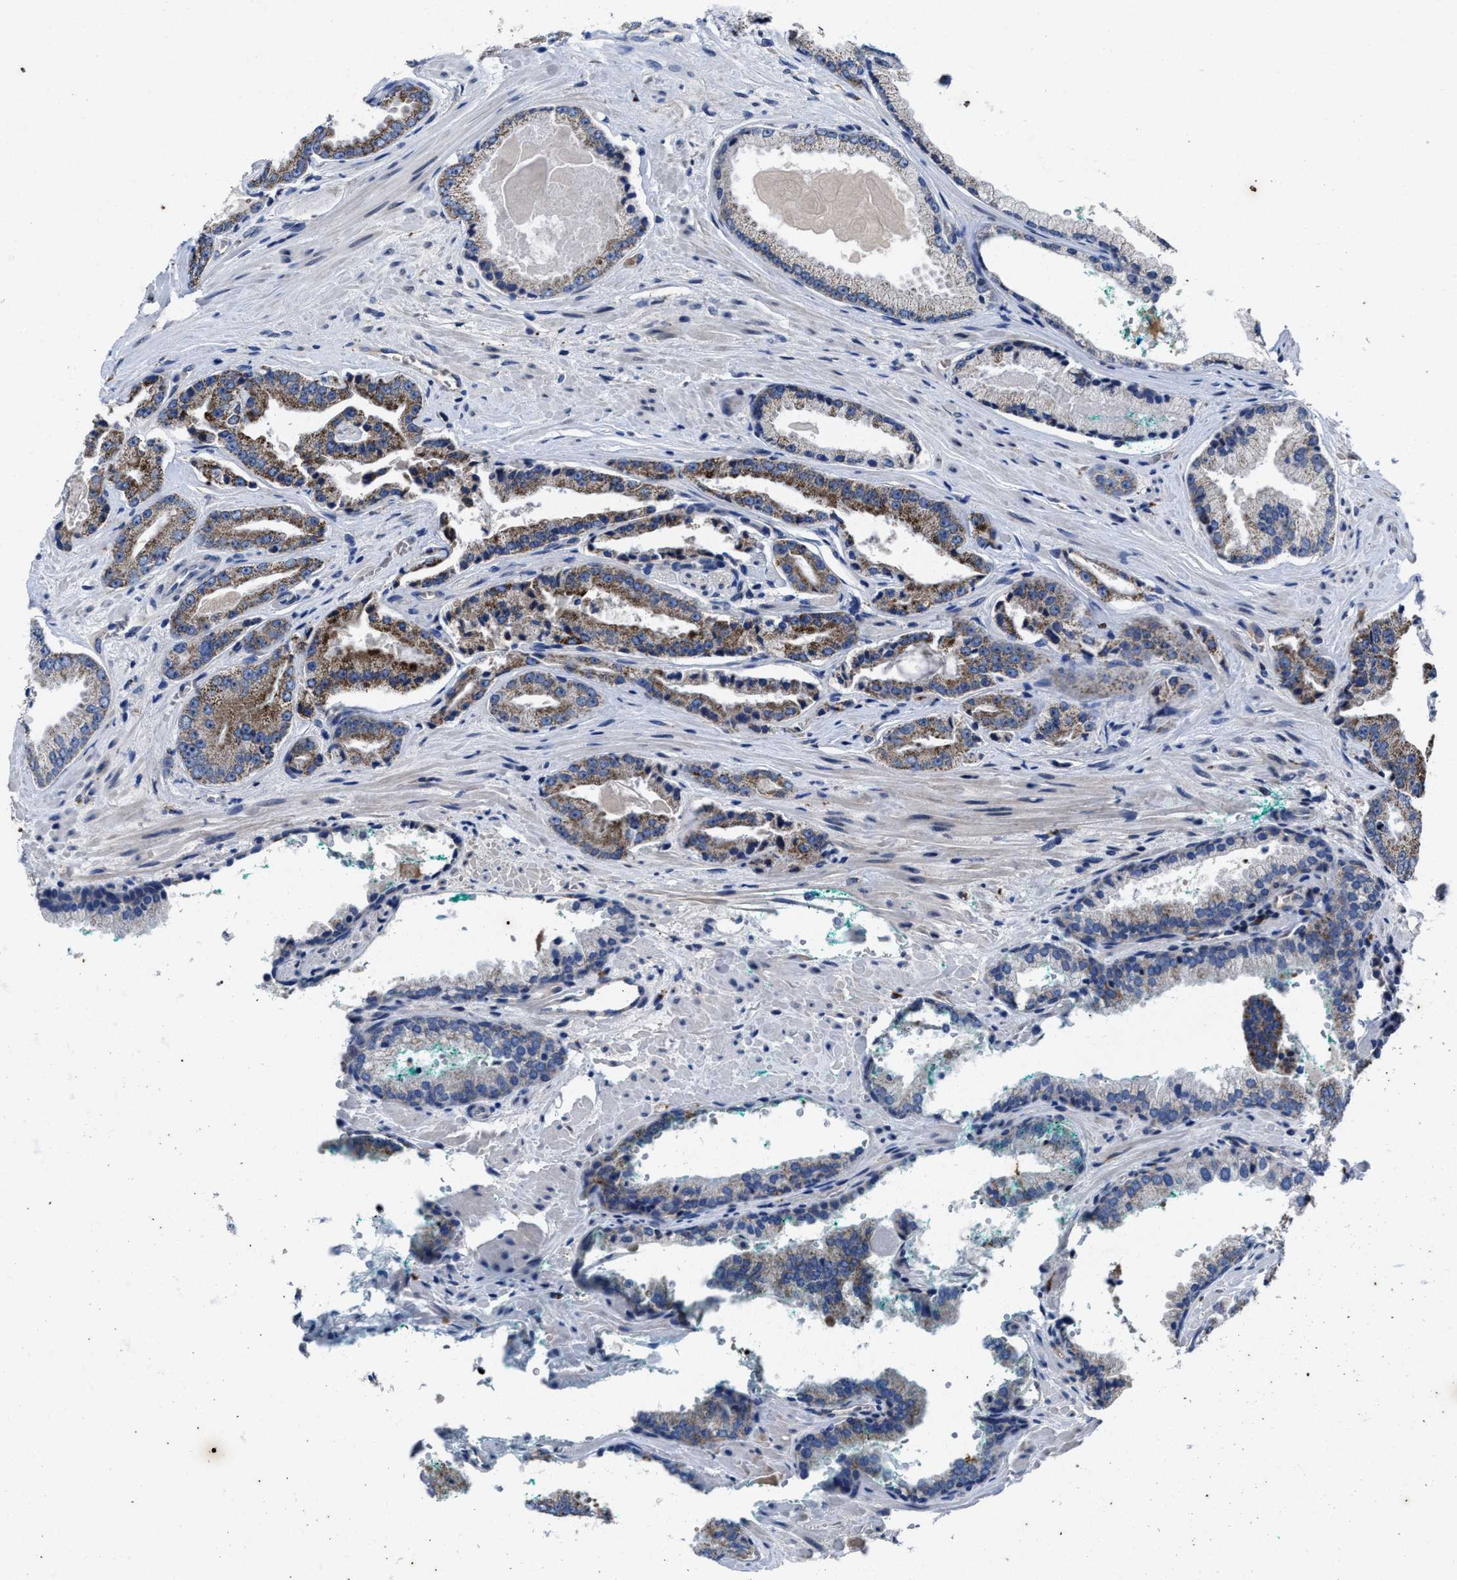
{"staining": {"intensity": "moderate", "quantity": ">75%", "location": "cytoplasmic/membranous"}, "tissue": "prostate cancer", "cell_type": "Tumor cells", "image_type": "cancer", "snomed": [{"axis": "morphology", "description": "Adenocarcinoma, High grade"}, {"axis": "topography", "description": "Prostate"}], "caption": "Prostate adenocarcinoma (high-grade) stained with immunohistochemistry displays moderate cytoplasmic/membranous staining in approximately >75% of tumor cells. (DAB = brown stain, brightfield microscopy at high magnification).", "gene": "CACNA1D", "patient": {"sex": "male", "age": 71}}